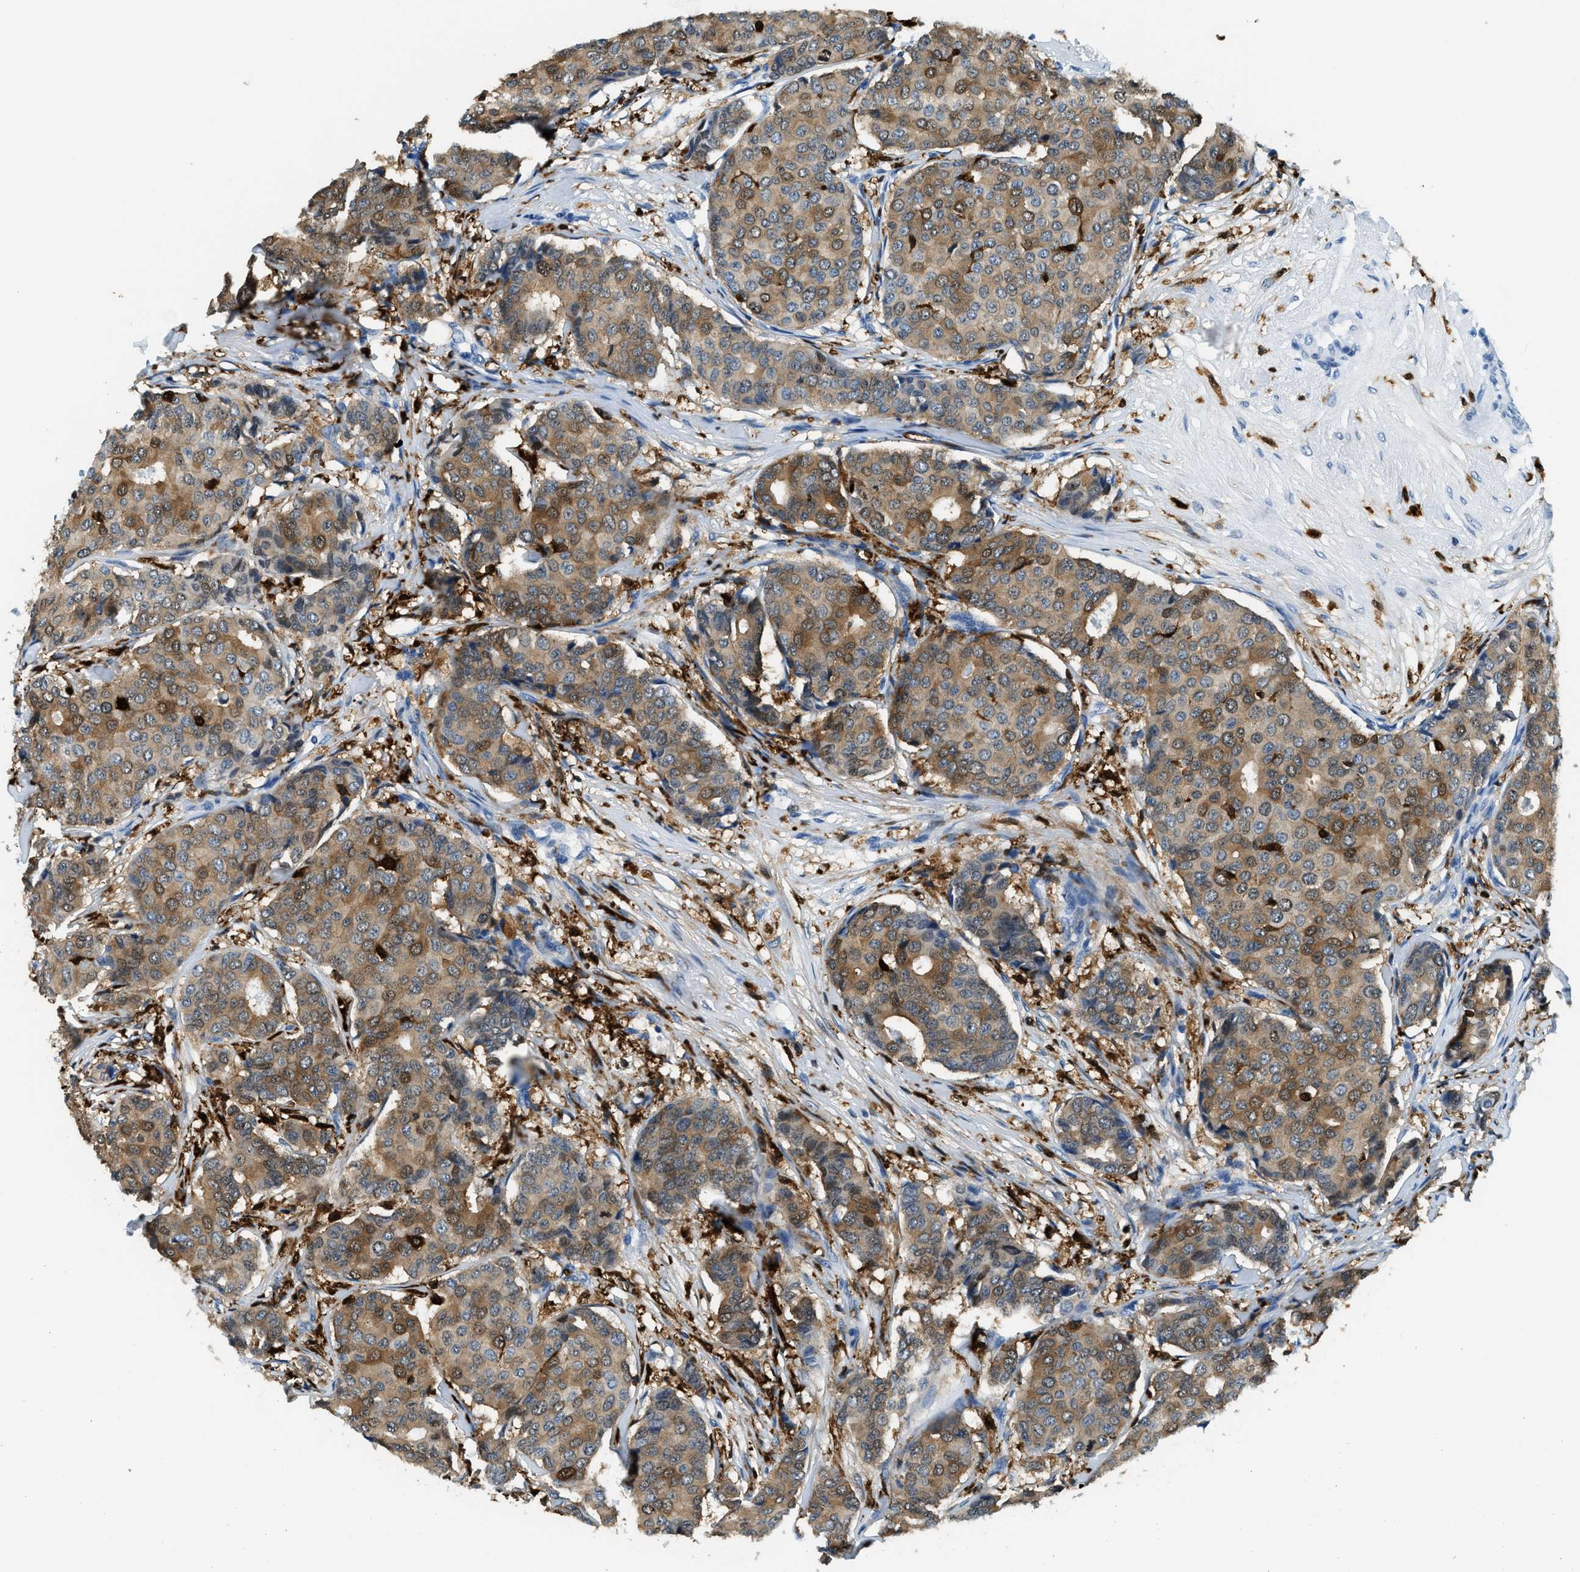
{"staining": {"intensity": "moderate", "quantity": ">75%", "location": "cytoplasmic/membranous"}, "tissue": "breast cancer", "cell_type": "Tumor cells", "image_type": "cancer", "snomed": [{"axis": "morphology", "description": "Duct carcinoma"}, {"axis": "topography", "description": "Breast"}], "caption": "Tumor cells display medium levels of moderate cytoplasmic/membranous staining in about >75% of cells in breast cancer.", "gene": "CAPG", "patient": {"sex": "female", "age": 75}}